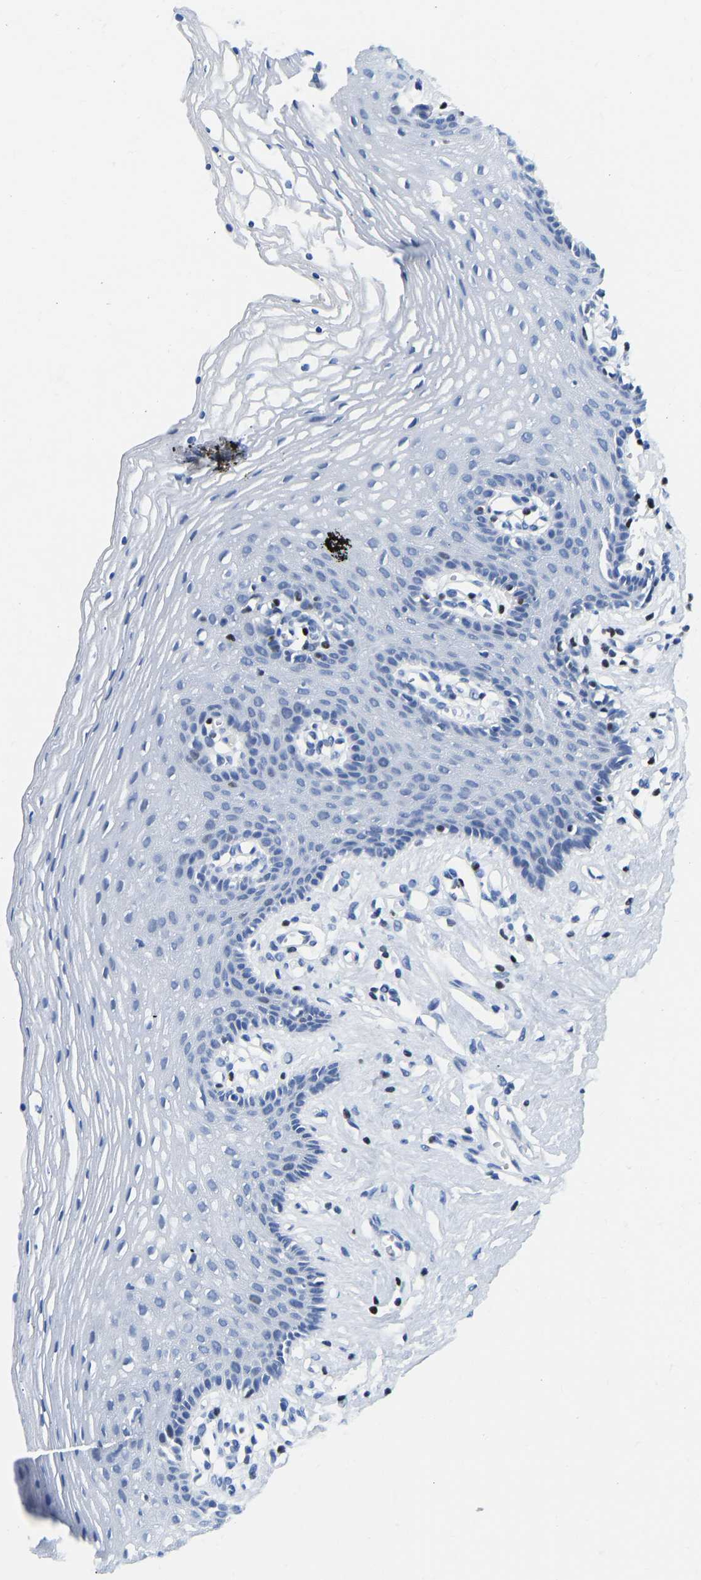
{"staining": {"intensity": "negative", "quantity": "none", "location": "none"}, "tissue": "vagina", "cell_type": "Squamous epithelial cells", "image_type": "normal", "snomed": [{"axis": "morphology", "description": "Normal tissue, NOS"}, {"axis": "topography", "description": "Vagina"}], "caption": "Squamous epithelial cells show no significant protein staining in benign vagina.", "gene": "TCF7", "patient": {"sex": "female", "age": 32}}